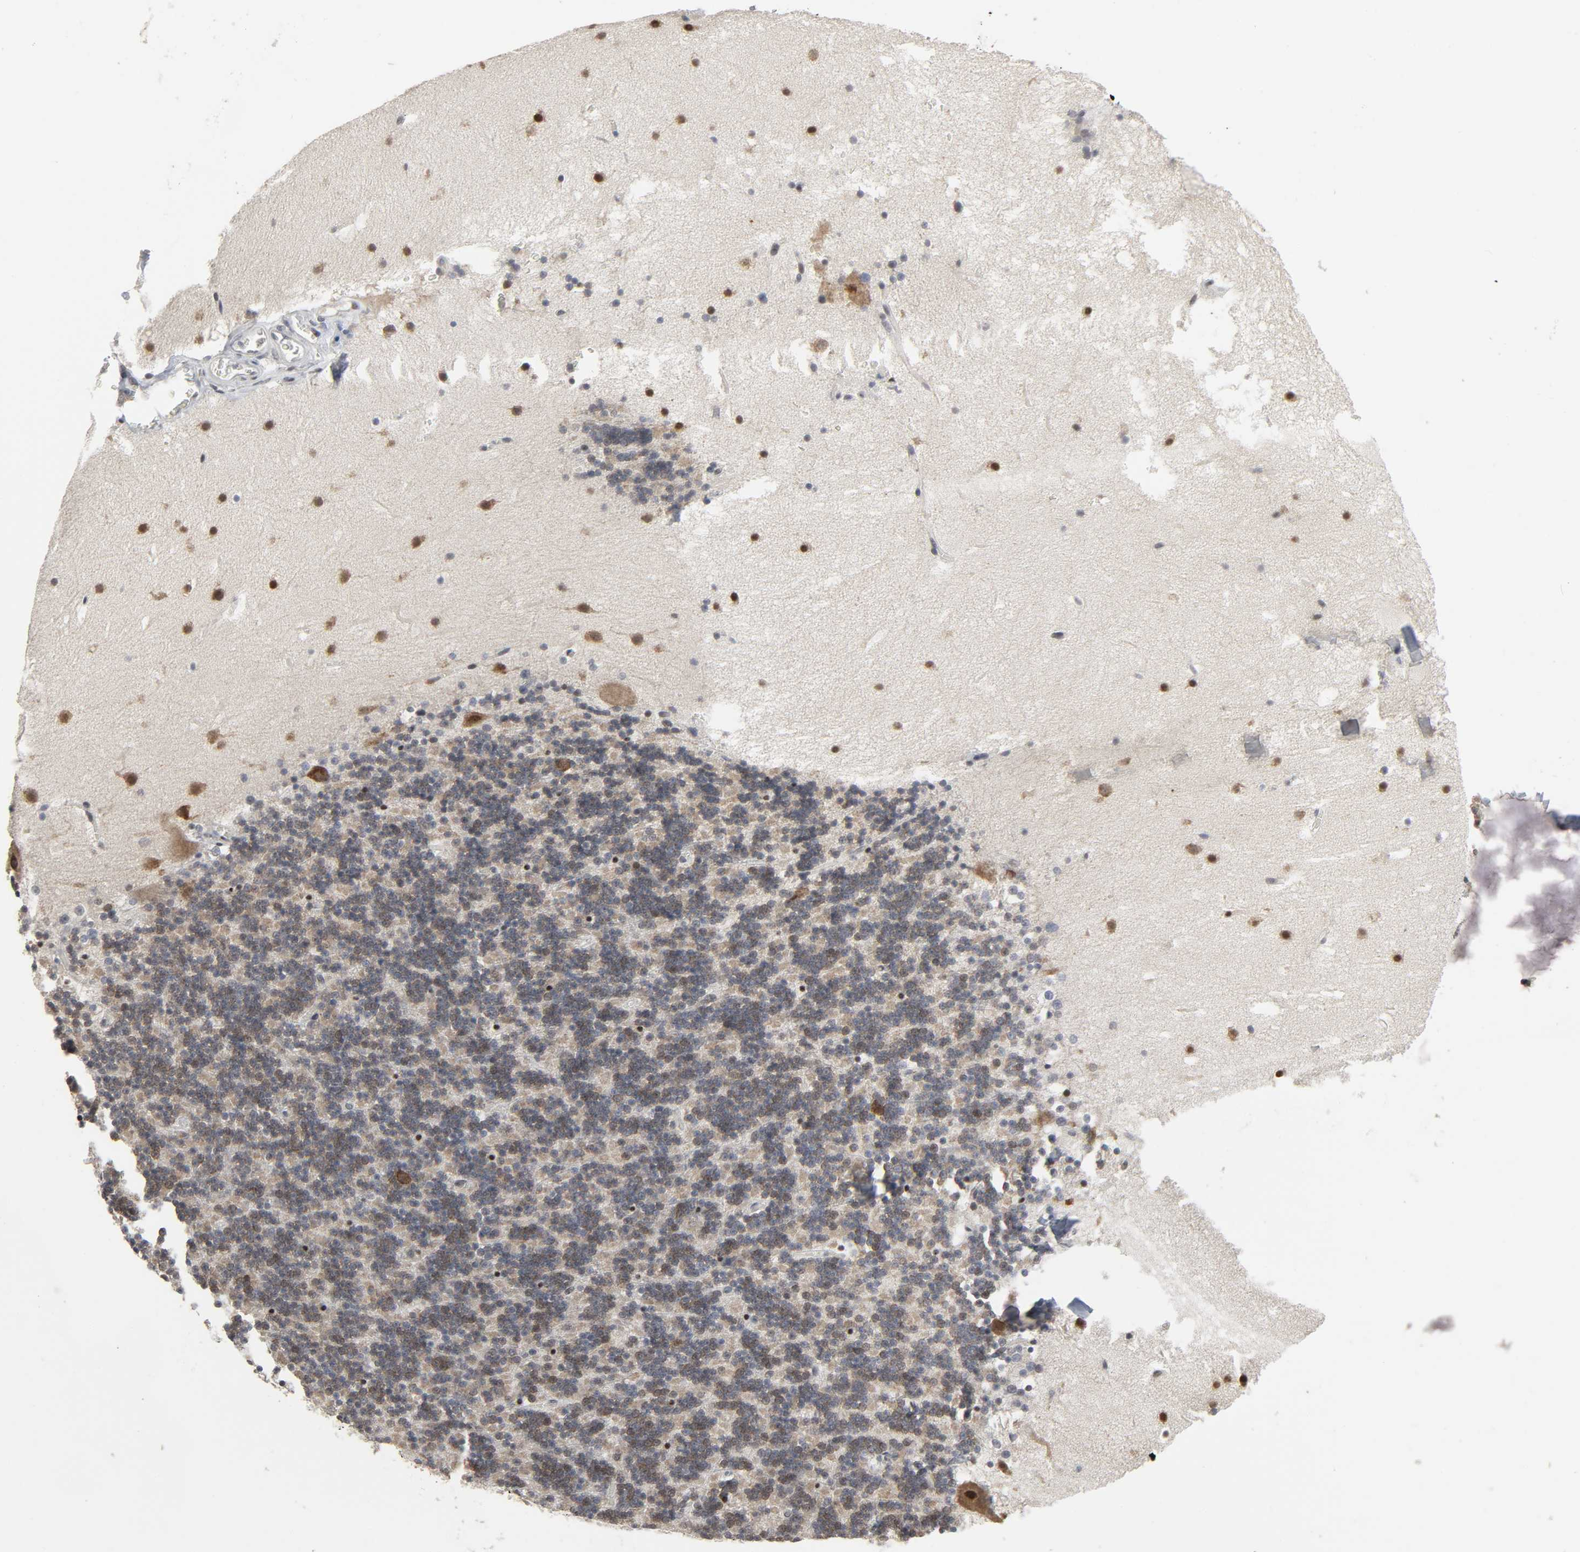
{"staining": {"intensity": "weak", "quantity": "25%-75%", "location": "cytoplasmic/membranous"}, "tissue": "cerebellum", "cell_type": "Cells in granular layer", "image_type": "normal", "snomed": [{"axis": "morphology", "description": "Normal tissue, NOS"}, {"axis": "topography", "description": "Cerebellum"}], "caption": "Protein expression analysis of normal human cerebellum reveals weak cytoplasmic/membranous positivity in about 25%-75% of cells in granular layer. The protein of interest is stained brown, and the nuclei are stained in blue (DAB IHC with brightfield microscopy, high magnification).", "gene": "MUC1", "patient": {"sex": "male", "age": 45}}